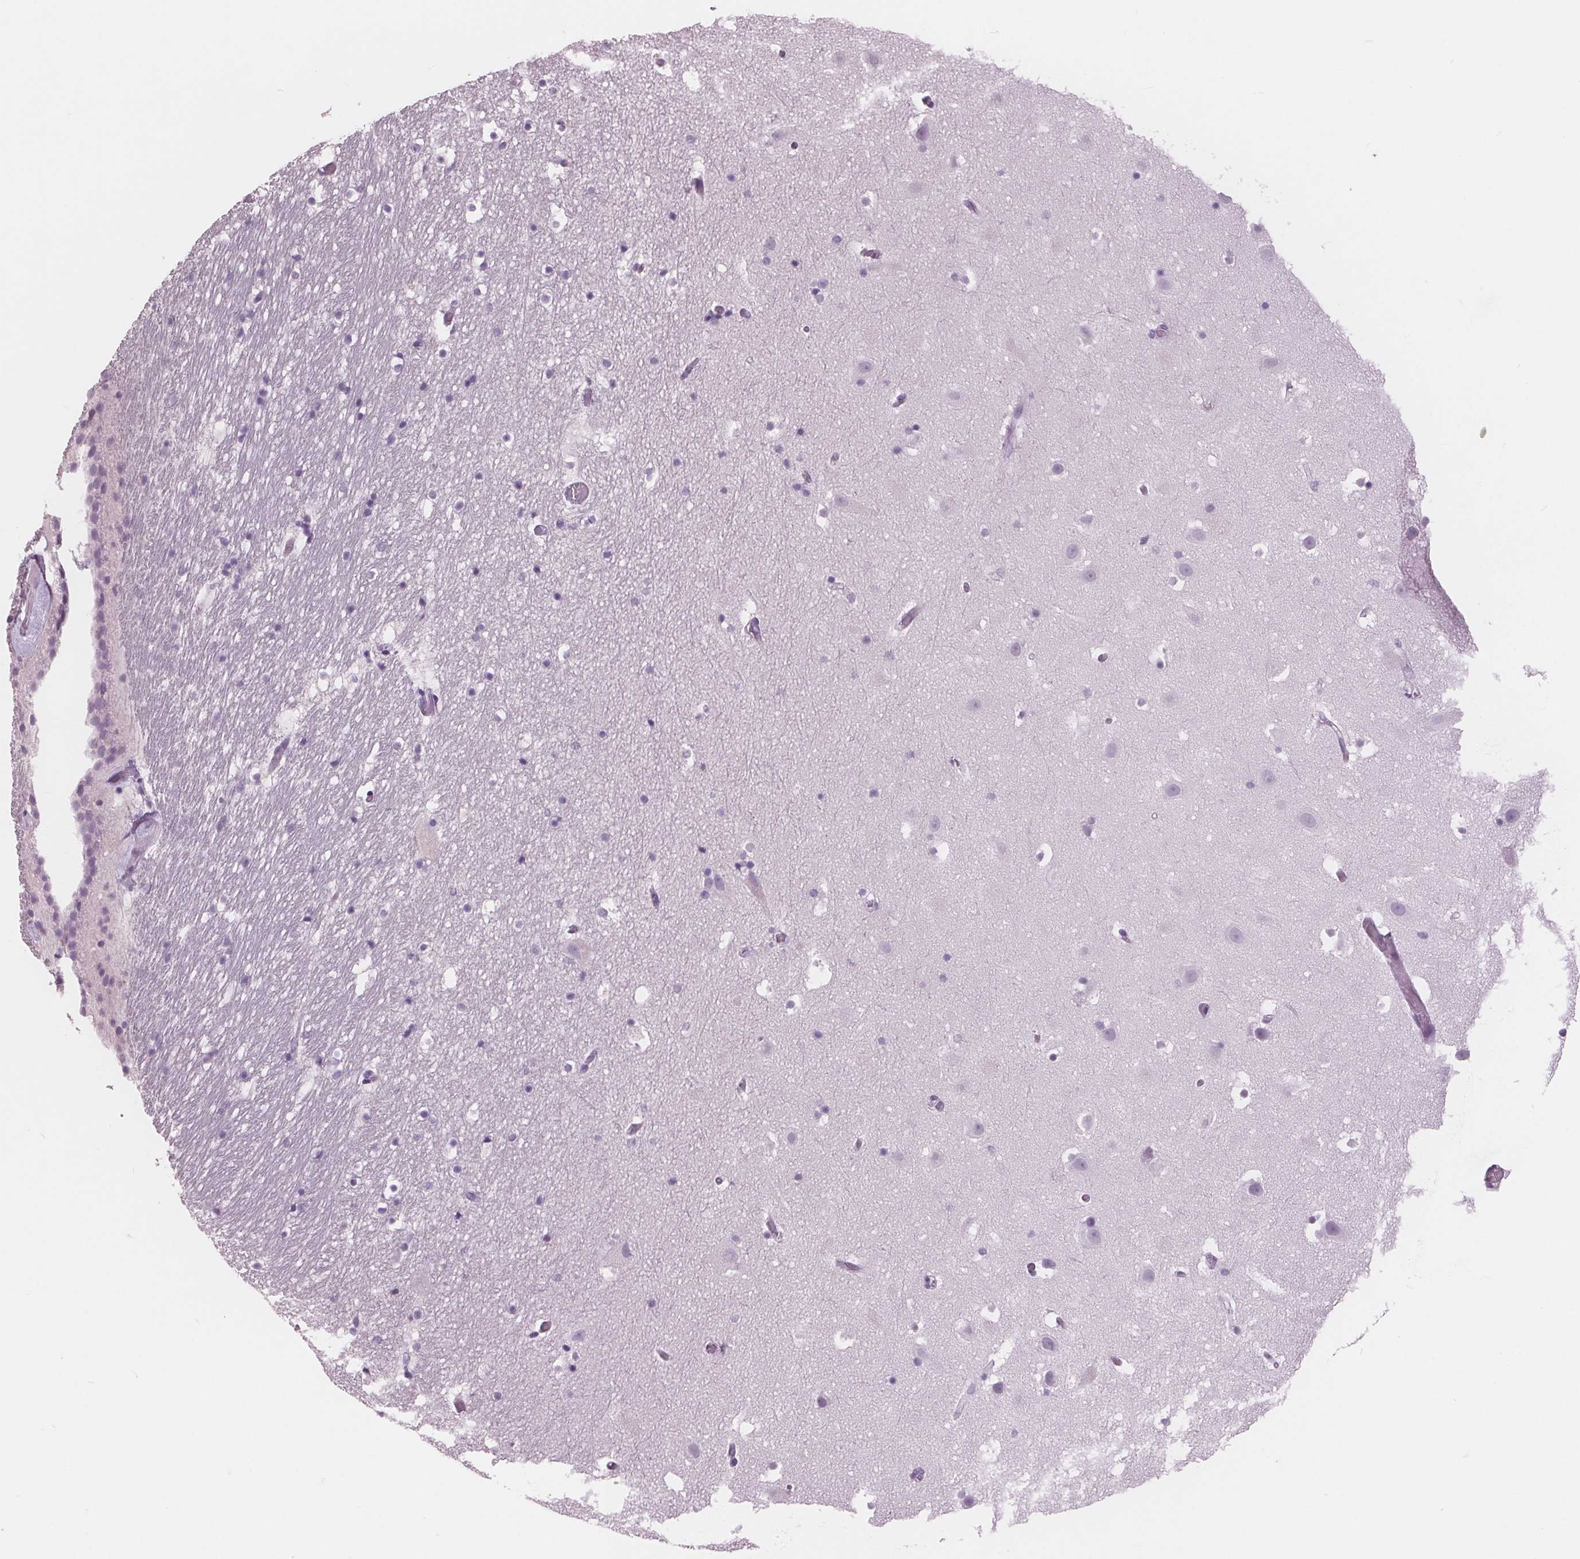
{"staining": {"intensity": "negative", "quantity": "none", "location": "none"}, "tissue": "hippocampus", "cell_type": "Glial cells", "image_type": "normal", "snomed": [{"axis": "morphology", "description": "Normal tissue, NOS"}, {"axis": "topography", "description": "Hippocampus"}], "caption": "Immunohistochemistry (IHC) histopathology image of benign human hippocampus stained for a protein (brown), which exhibits no staining in glial cells.", "gene": "AMBP", "patient": {"sex": "male", "age": 26}}